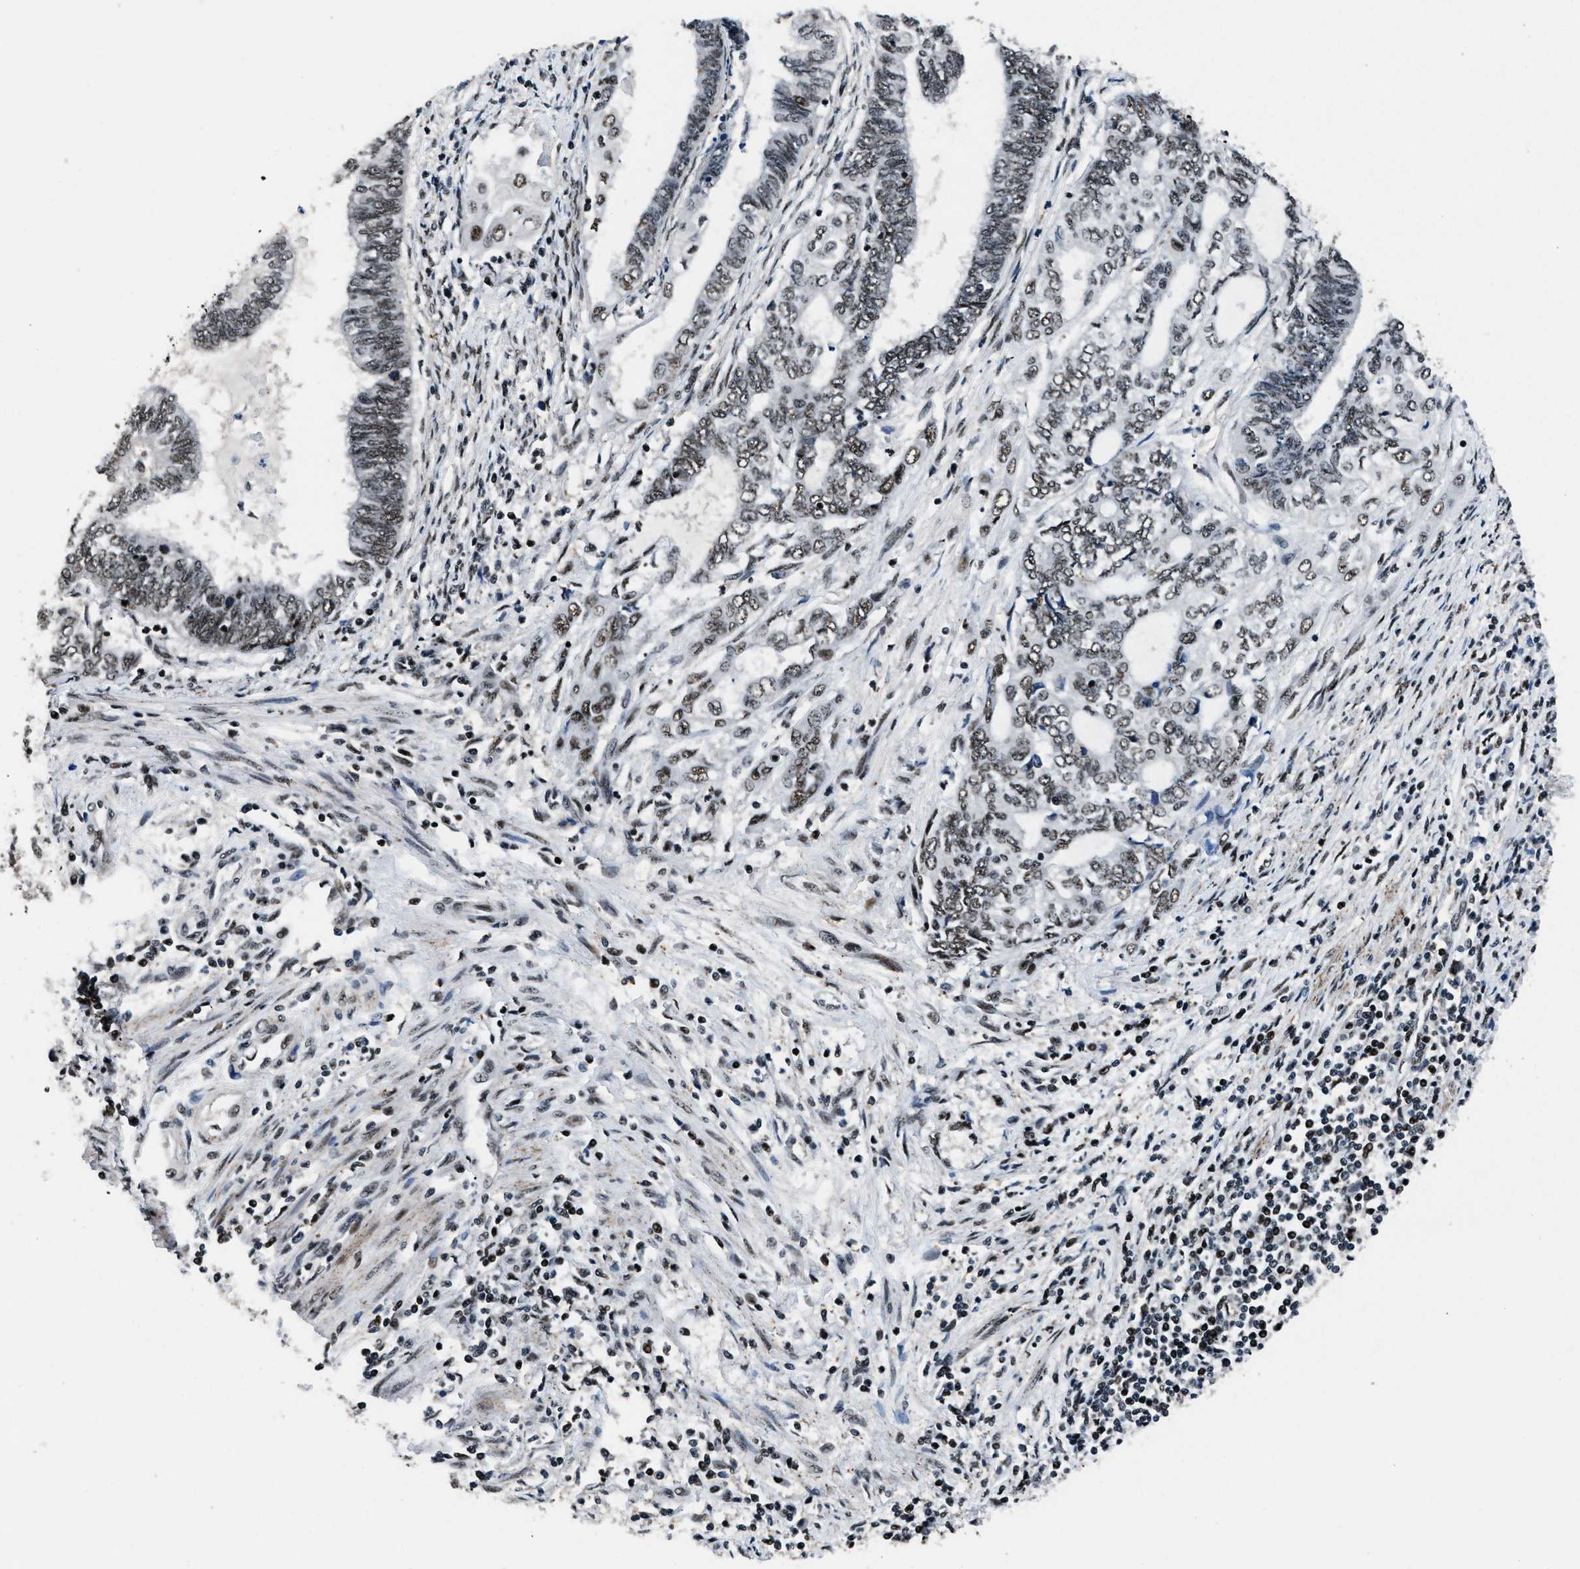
{"staining": {"intensity": "strong", "quantity": ">75%", "location": "nuclear"}, "tissue": "endometrial cancer", "cell_type": "Tumor cells", "image_type": "cancer", "snomed": [{"axis": "morphology", "description": "Adenocarcinoma, NOS"}, {"axis": "topography", "description": "Uterus"}, {"axis": "topography", "description": "Endometrium"}], "caption": "A high-resolution photomicrograph shows immunohistochemistry (IHC) staining of endometrial cancer, which shows strong nuclear expression in approximately >75% of tumor cells. (Brightfield microscopy of DAB IHC at high magnification).", "gene": "SMARCB1", "patient": {"sex": "female", "age": 70}}